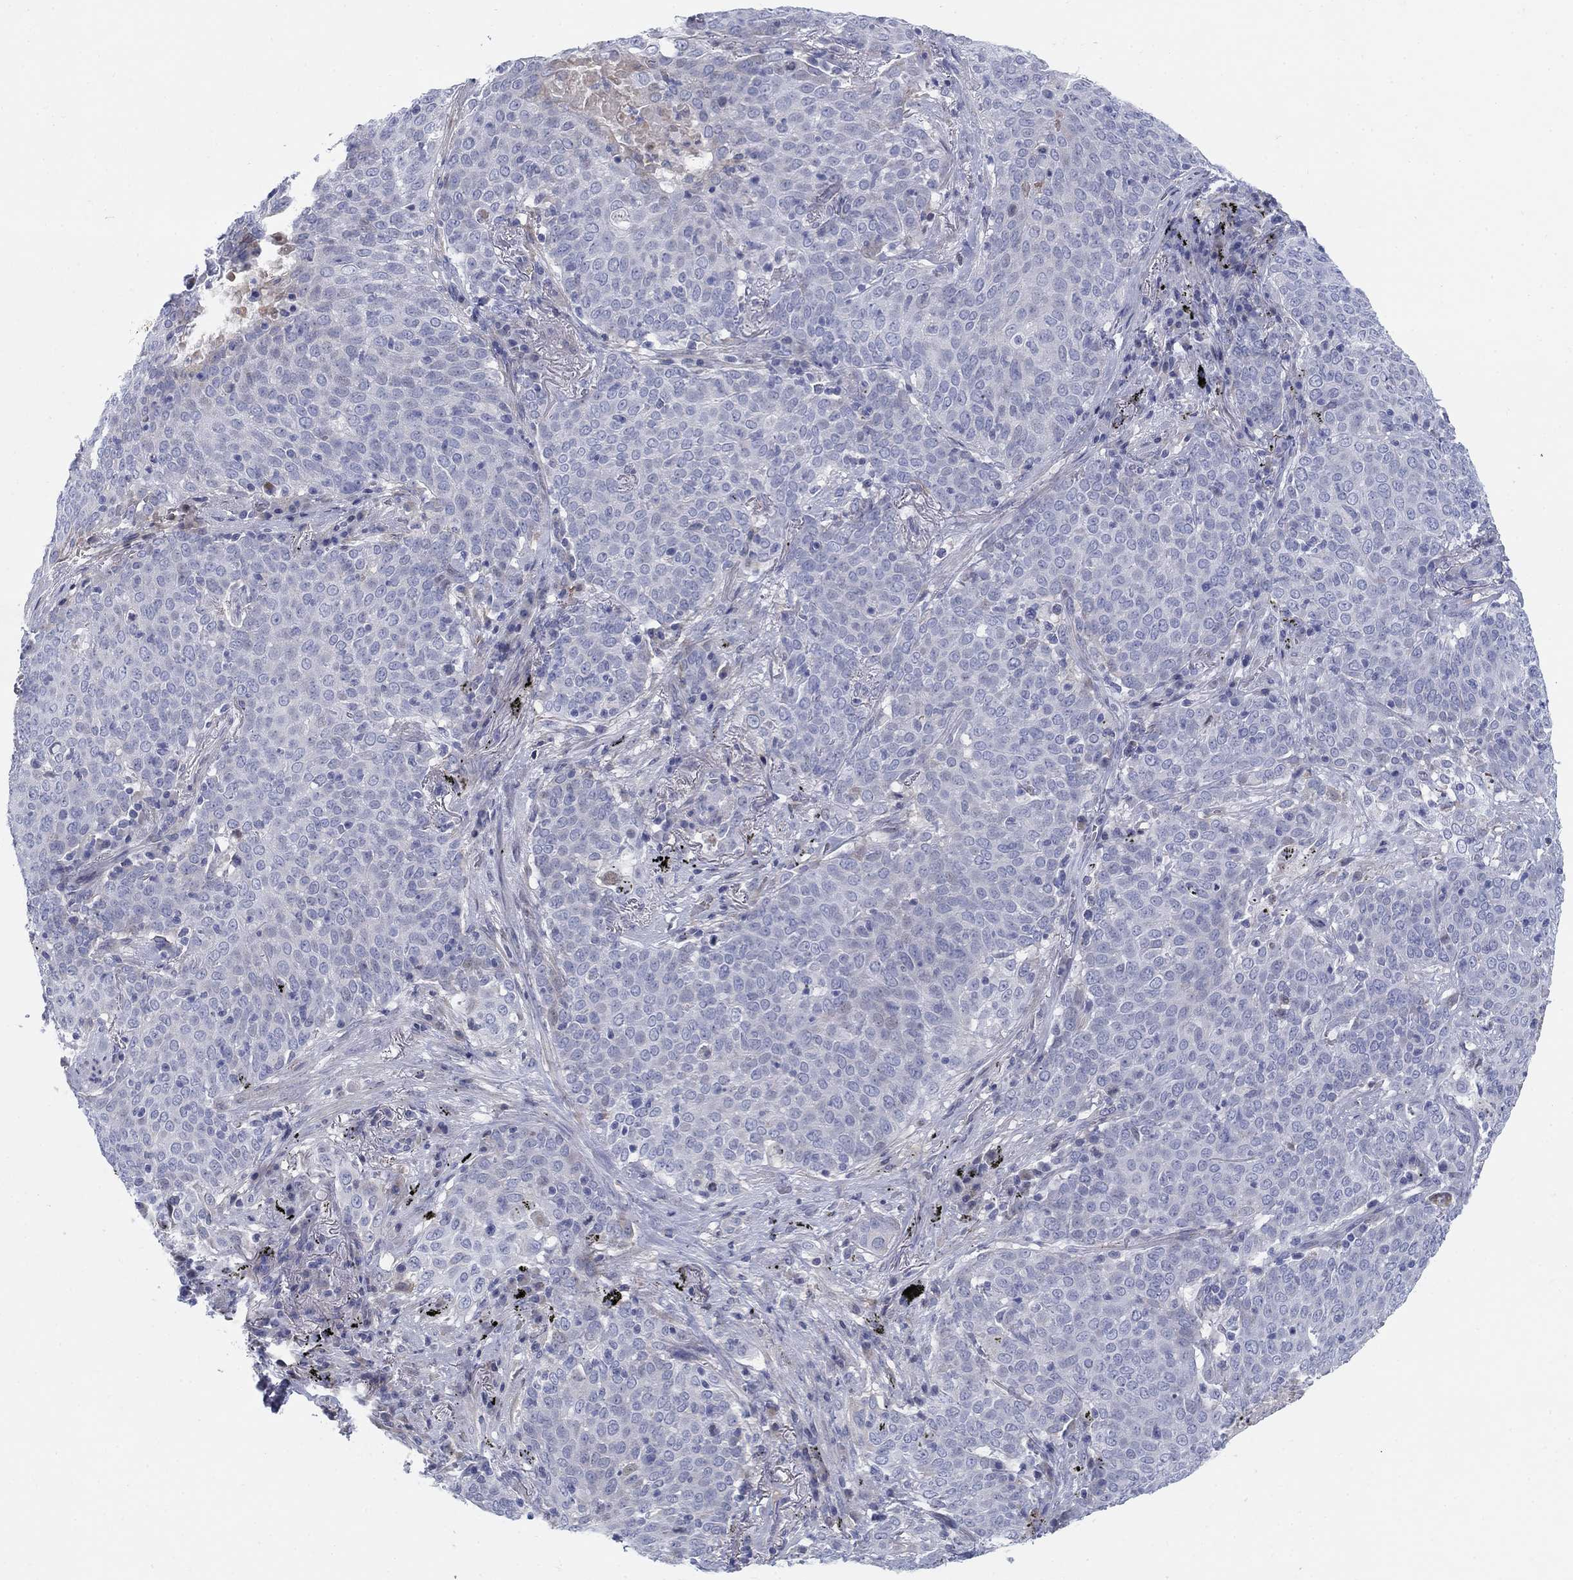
{"staining": {"intensity": "negative", "quantity": "none", "location": "none"}, "tissue": "lung cancer", "cell_type": "Tumor cells", "image_type": "cancer", "snomed": [{"axis": "morphology", "description": "Squamous cell carcinoma, NOS"}, {"axis": "topography", "description": "Lung"}], "caption": "Immunohistochemical staining of squamous cell carcinoma (lung) displays no significant staining in tumor cells.", "gene": "HEATR4", "patient": {"sex": "male", "age": 82}}